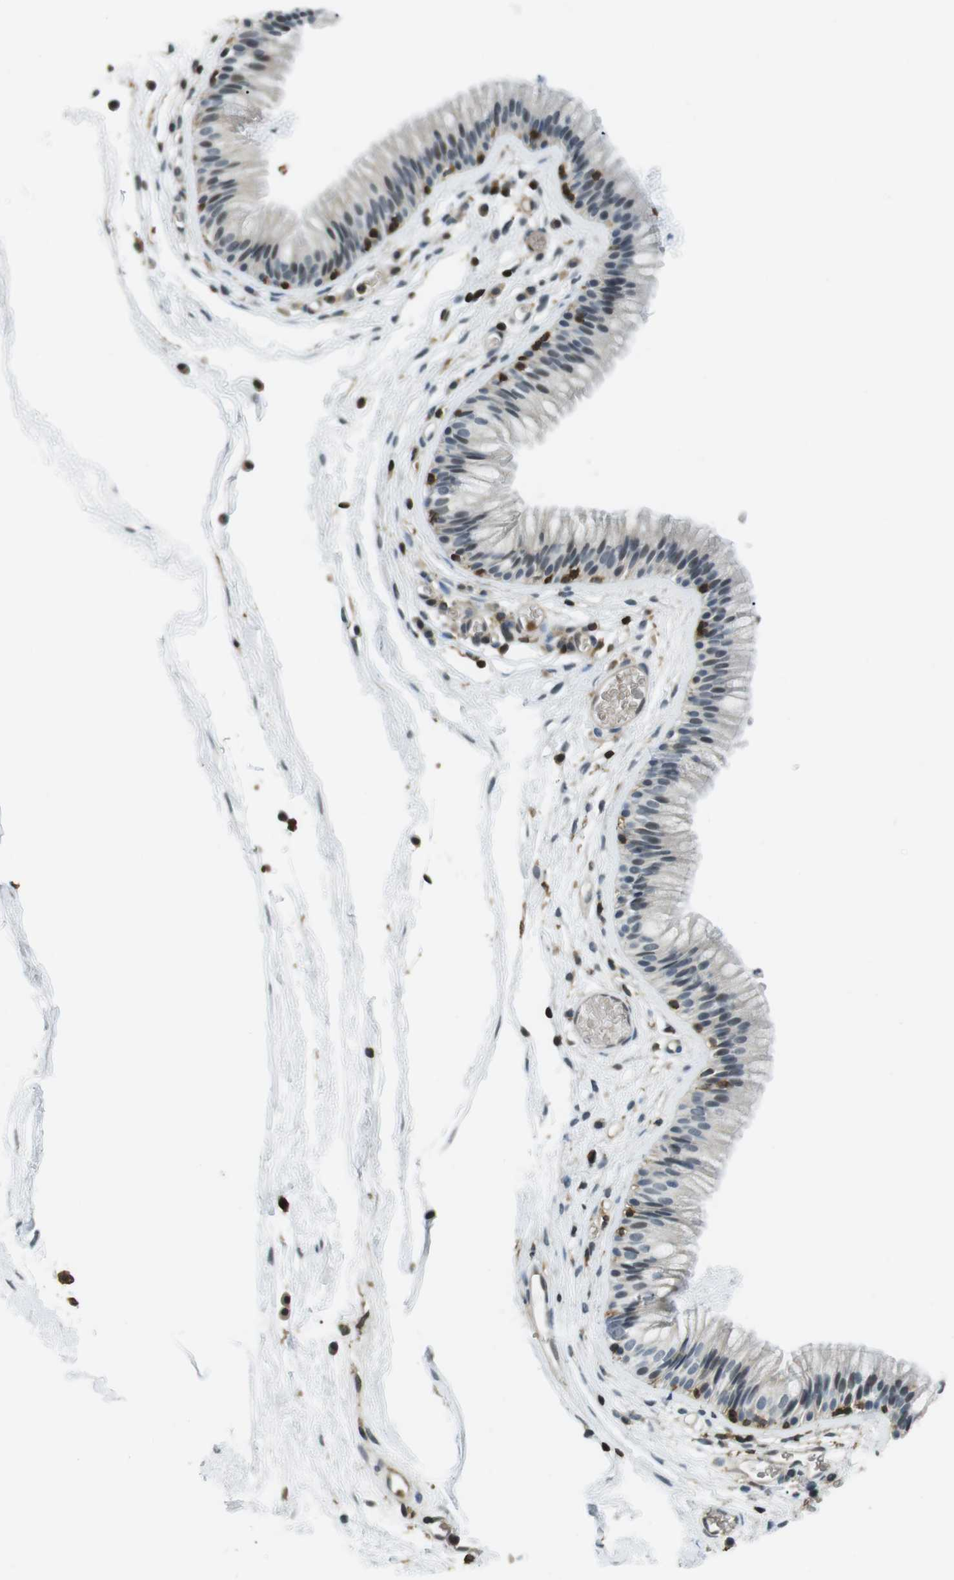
{"staining": {"intensity": "weak", "quantity": "<25%", "location": "nuclear"}, "tissue": "nasopharynx", "cell_type": "Respiratory epithelial cells", "image_type": "normal", "snomed": [{"axis": "morphology", "description": "Normal tissue, NOS"}, {"axis": "morphology", "description": "Inflammation, NOS"}, {"axis": "topography", "description": "Nasopharynx"}], "caption": "Histopathology image shows no protein positivity in respiratory epithelial cells of unremarkable nasopharynx.", "gene": "STK10", "patient": {"sex": "male", "age": 48}}